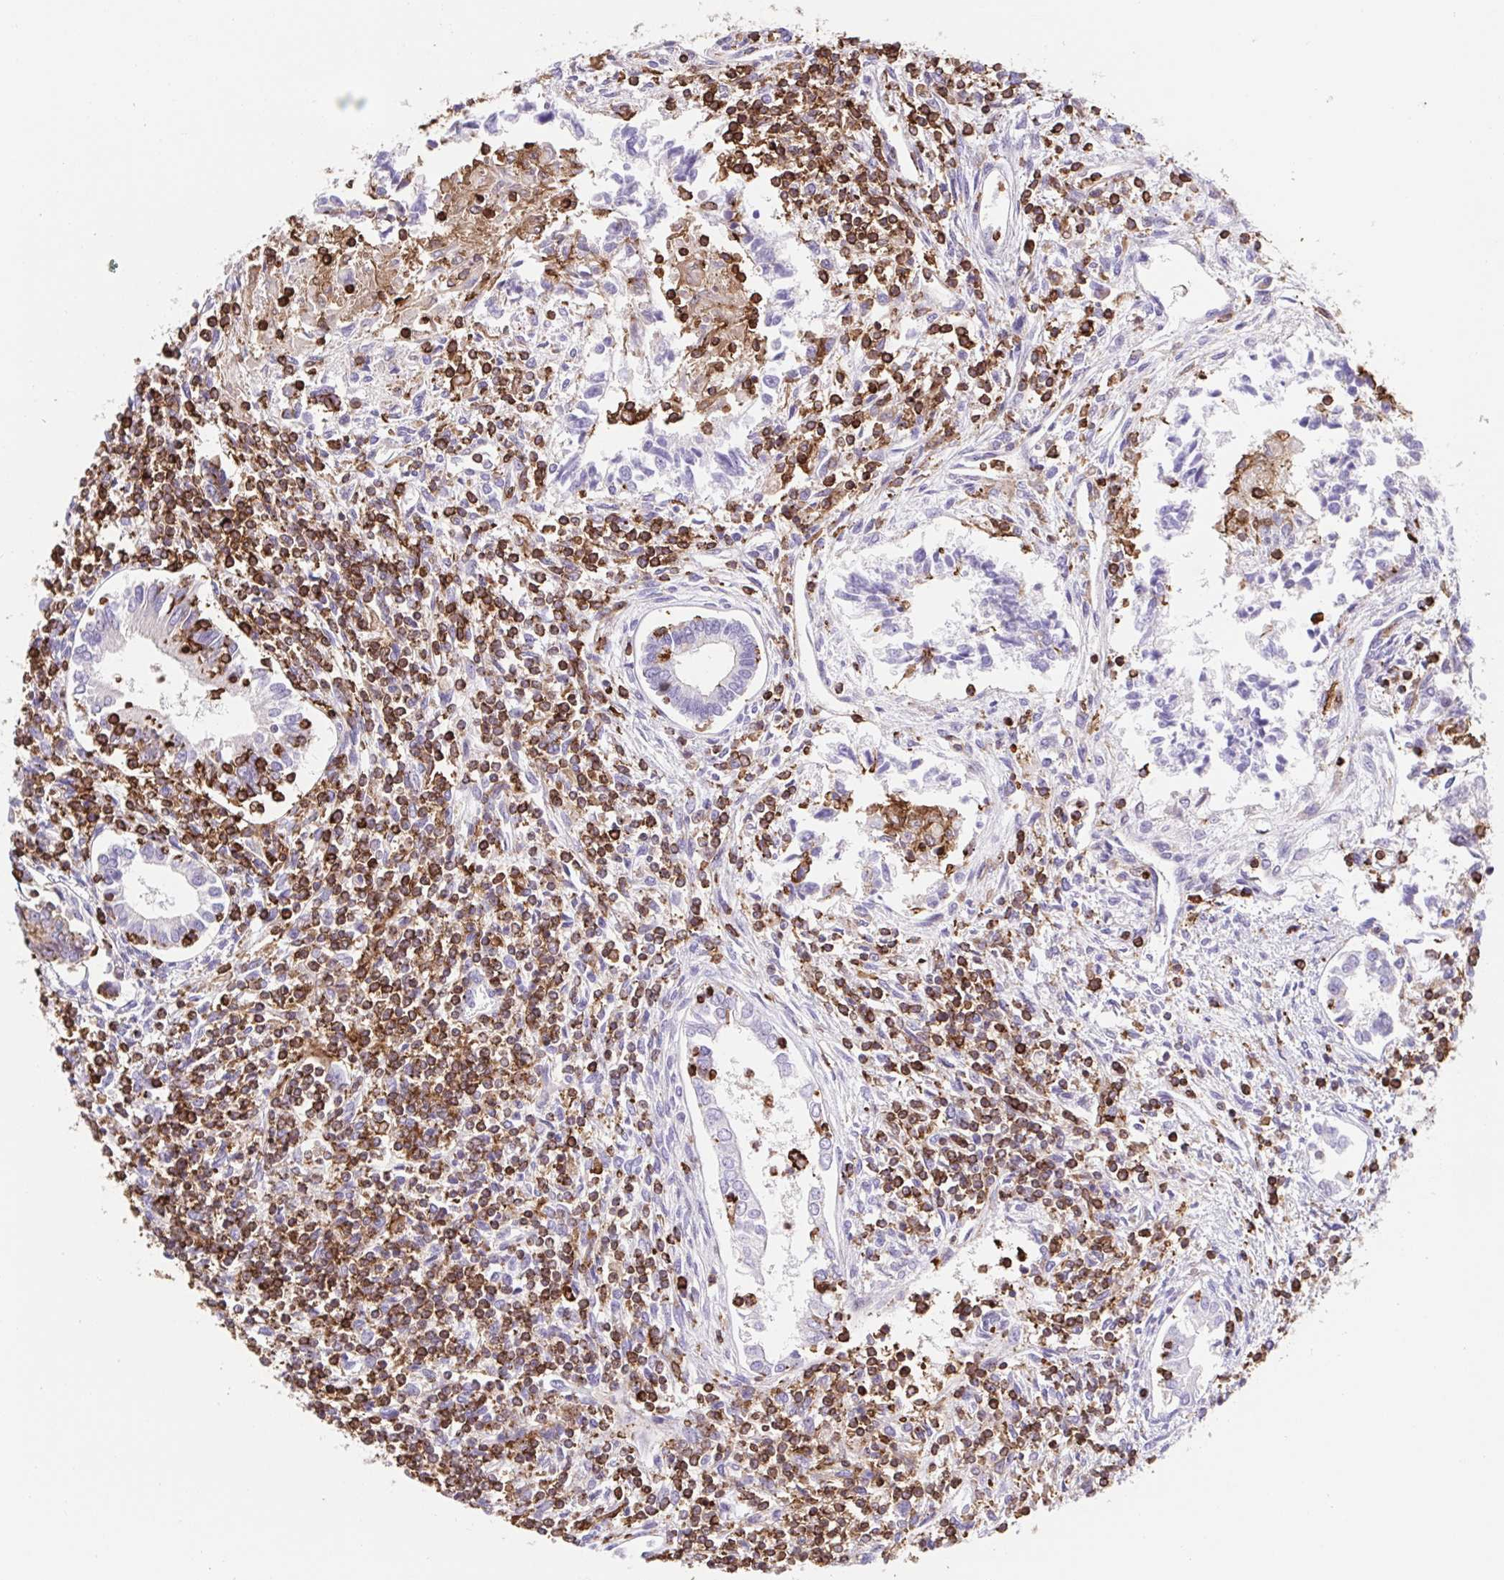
{"staining": {"intensity": "negative", "quantity": "none", "location": "none"}, "tissue": "testis cancer", "cell_type": "Tumor cells", "image_type": "cancer", "snomed": [{"axis": "morphology", "description": "Carcinoma, Embryonal, NOS"}, {"axis": "topography", "description": "Testis"}], "caption": "This photomicrograph is of testis cancer stained with immunohistochemistry to label a protein in brown with the nuclei are counter-stained blue. There is no staining in tumor cells.", "gene": "TPRG1", "patient": {"sex": "male", "age": 37}}